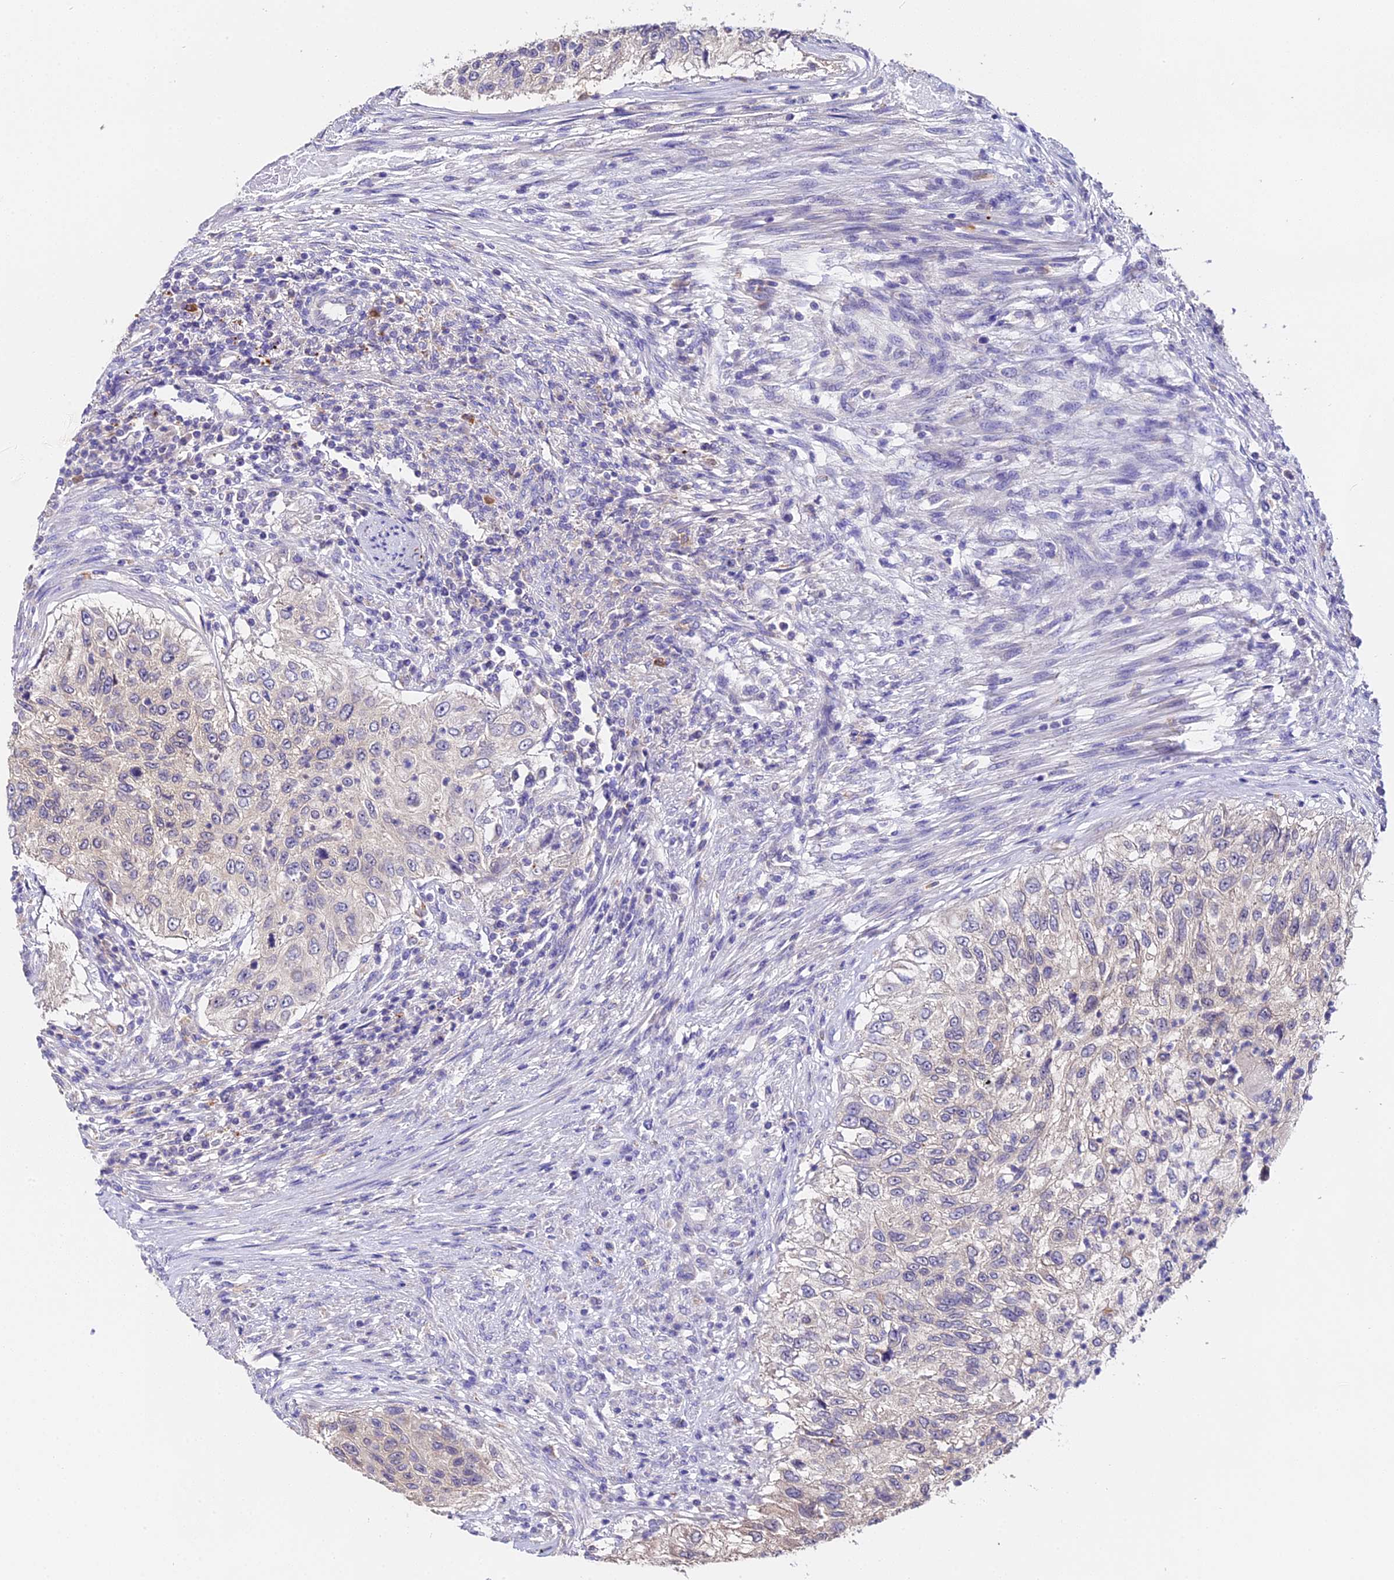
{"staining": {"intensity": "negative", "quantity": "none", "location": "none"}, "tissue": "urothelial cancer", "cell_type": "Tumor cells", "image_type": "cancer", "snomed": [{"axis": "morphology", "description": "Urothelial carcinoma, High grade"}, {"axis": "topography", "description": "Urinary bladder"}], "caption": "This is a histopathology image of immunohistochemistry (IHC) staining of urothelial cancer, which shows no staining in tumor cells.", "gene": "LYPD6", "patient": {"sex": "female", "age": 60}}